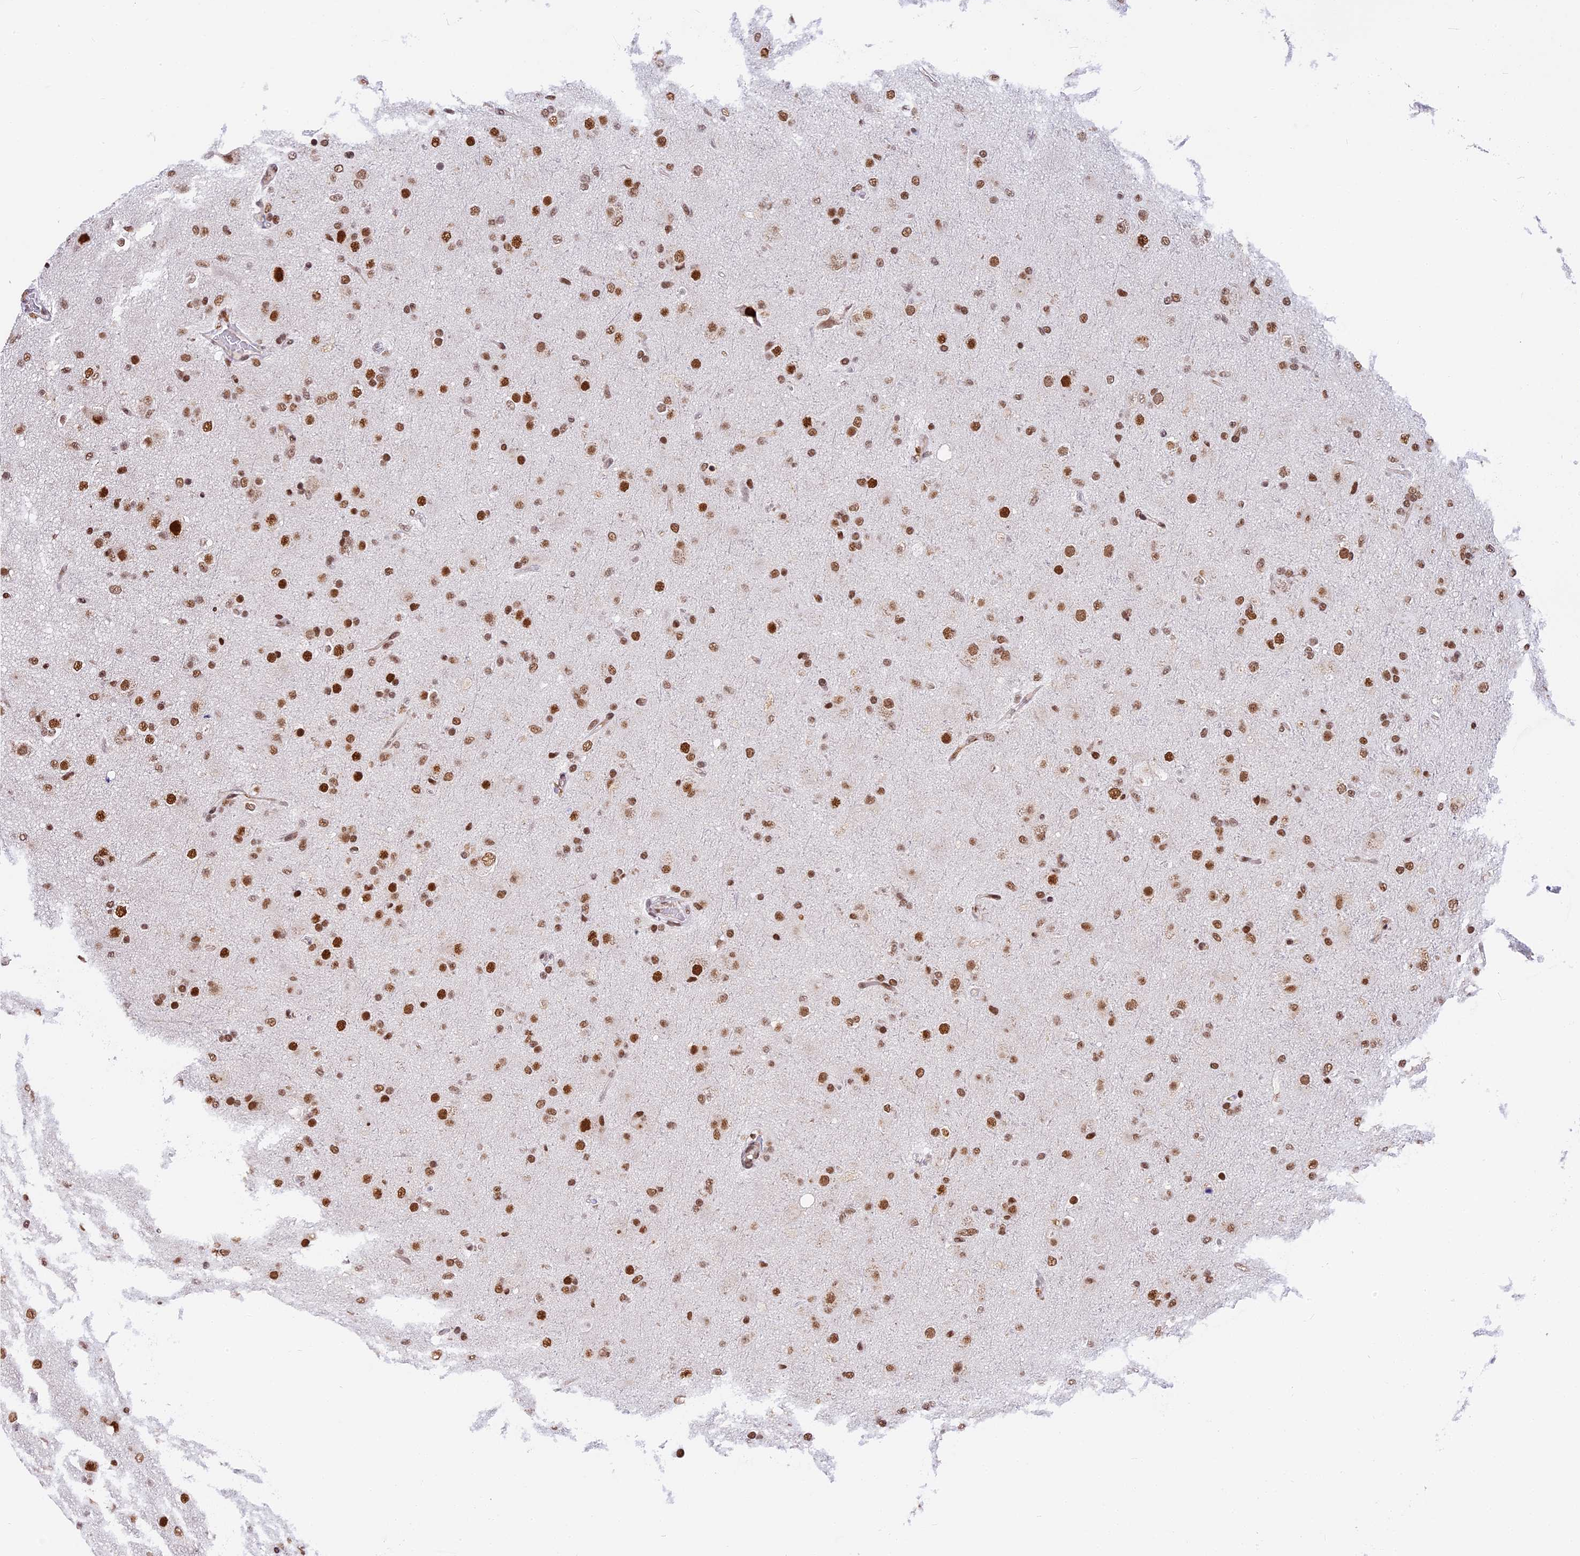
{"staining": {"intensity": "moderate", "quantity": ">75%", "location": "nuclear"}, "tissue": "glioma", "cell_type": "Tumor cells", "image_type": "cancer", "snomed": [{"axis": "morphology", "description": "Glioma, malignant, Low grade"}, {"axis": "topography", "description": "Brain"}], "caption": "Malignant glioma (low-grade) stained with immunohistochemistry (IHC) shows moderate nuclear staining in approximately >75% of tumor cells.", "gene": "SBNO1", "patient": {"sex": "male", "age": 65}}